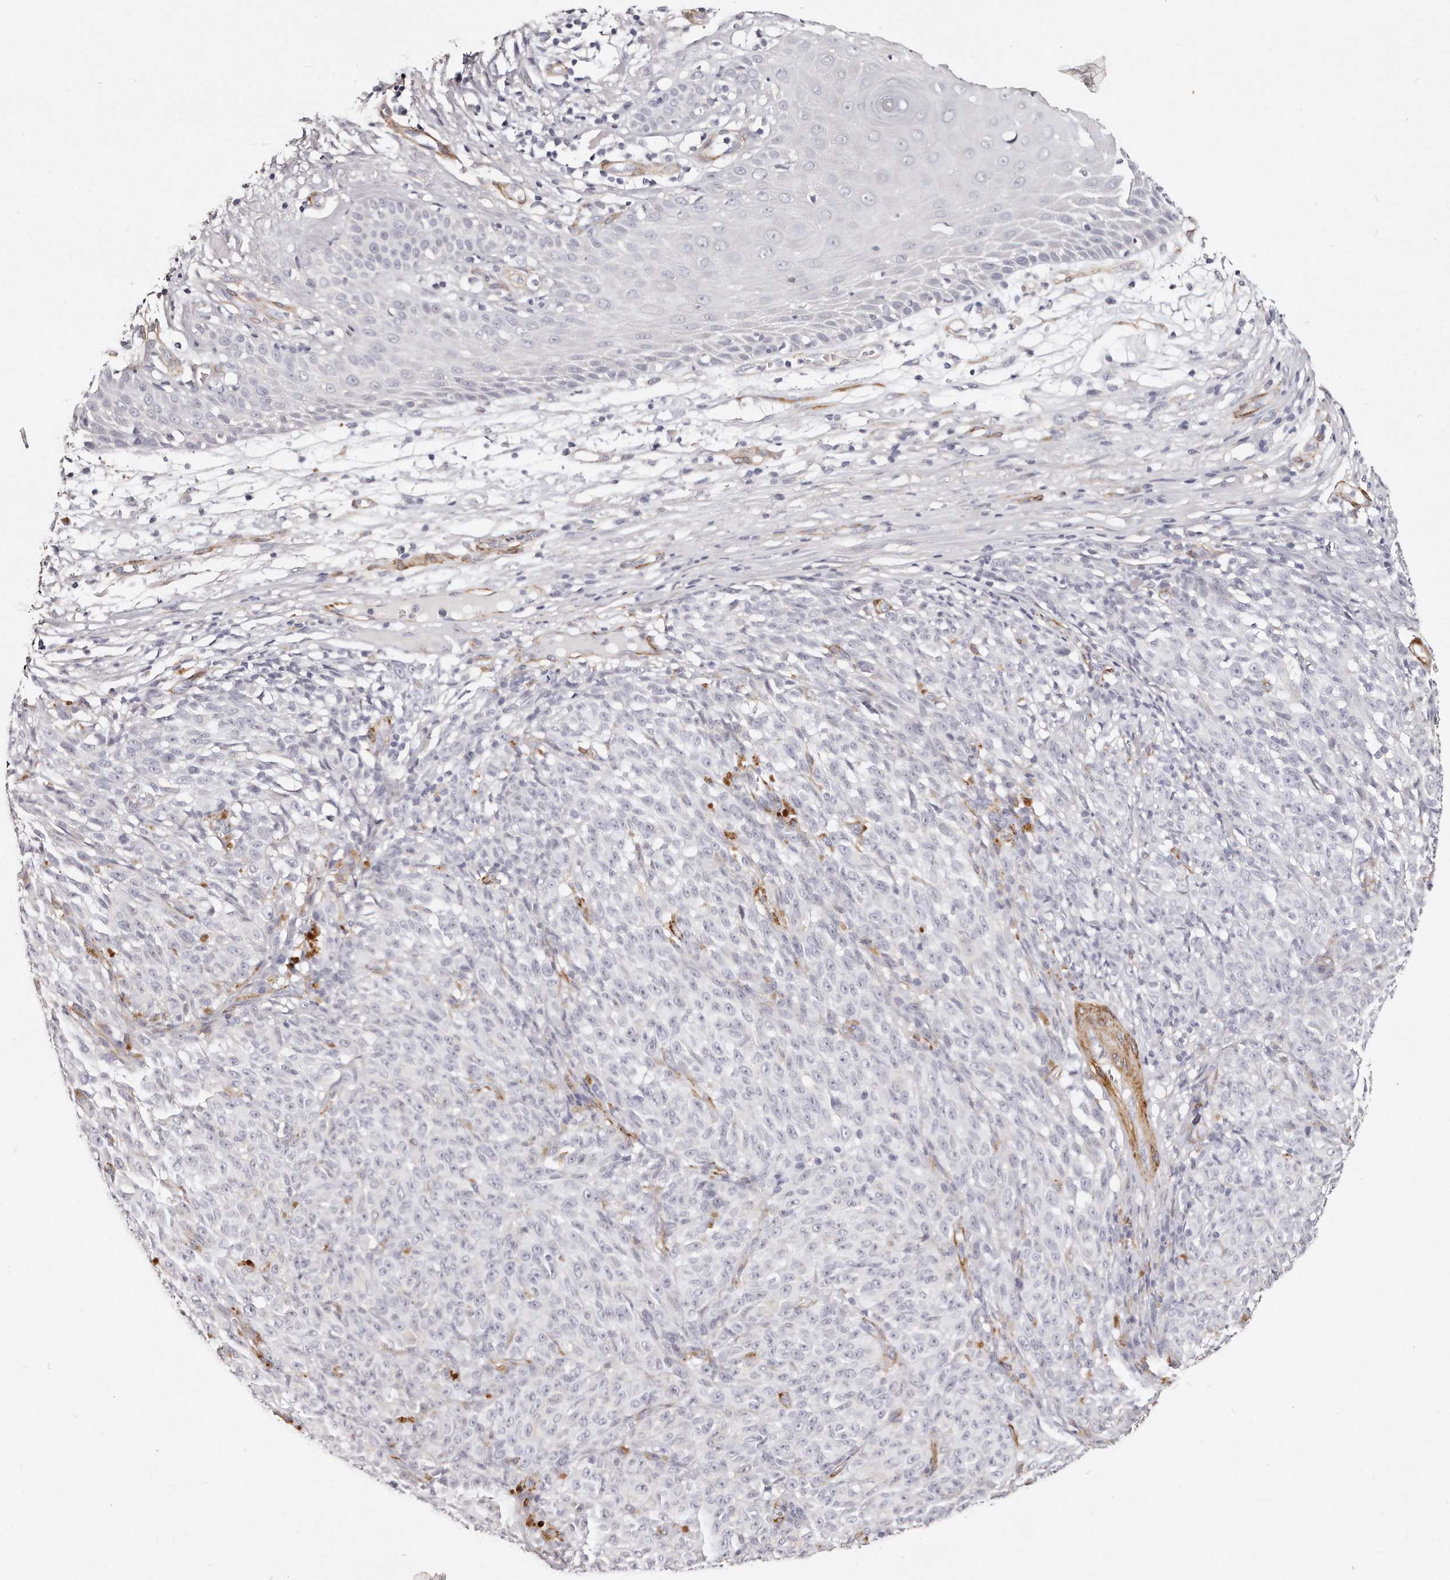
{"staining": {"intensity": "negative", "quantity": "none", "location": "none"}, "tissue": "melanoma", "cell_type": "Tumor cells", "image_type": "cancer", "snomed": [{"axis": "morphology", "description": "Malignant melanoma, NOS"}, {"axis": "topography", "description": "Skin"}], "caption": "IHC histopathology image of human malignant melanoma stained for a protein (brown), which shows no positivity in tumor cells.", "gene": "LMOD1", "patient": {"sex": "female", "age": 82}}